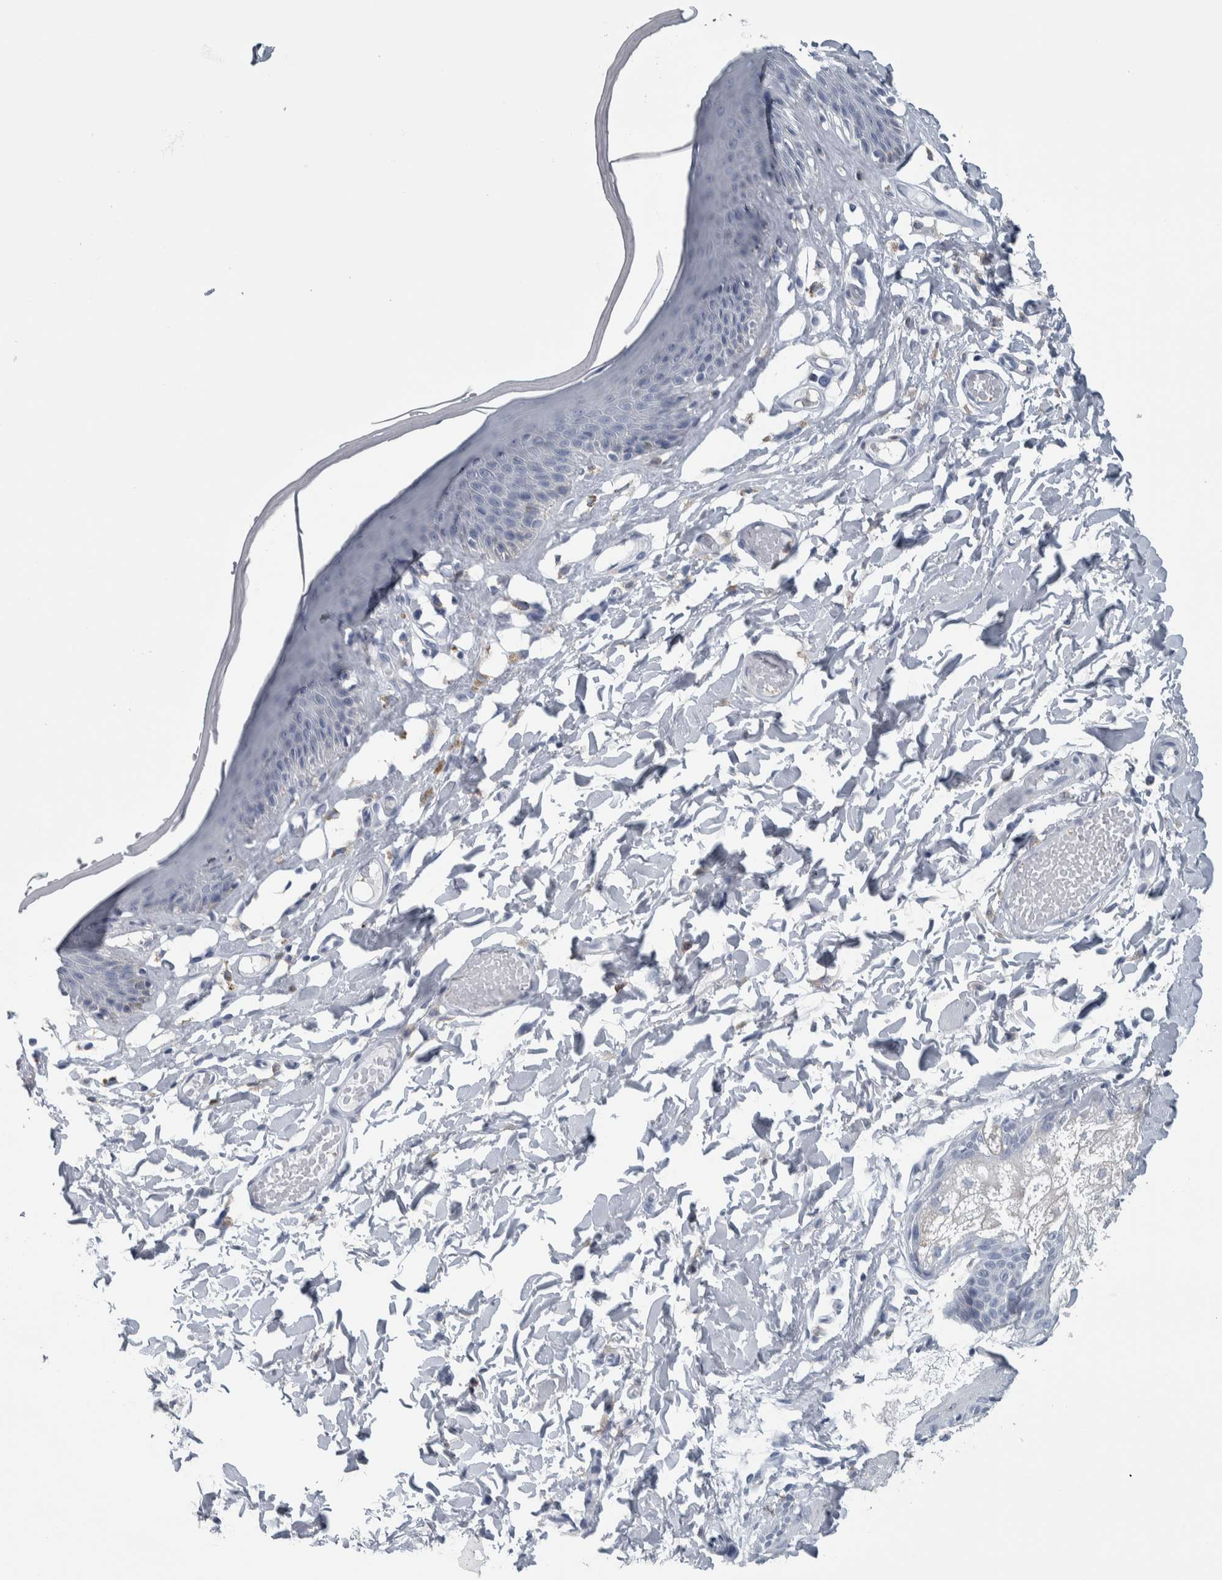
{"staining": {"intensity": "negative", "quantity": "none", "location": "none"}, "tissue": "skin", "cell_type": "Epidermal cells", "image_type": "normal", "snomed": [{"axis": "morphology", "description": "Normal tissue, NOS"}, {"axis": "topography", "description": "Vulva"}], "caption": "DAB (3,3'-diaminobenzidine) immunohistochemical staining of unremarkable human skin shows no significant staining in epidermal cells.", "gene": "SKAP2", "patient": {"sex": "female", "age": 73}}